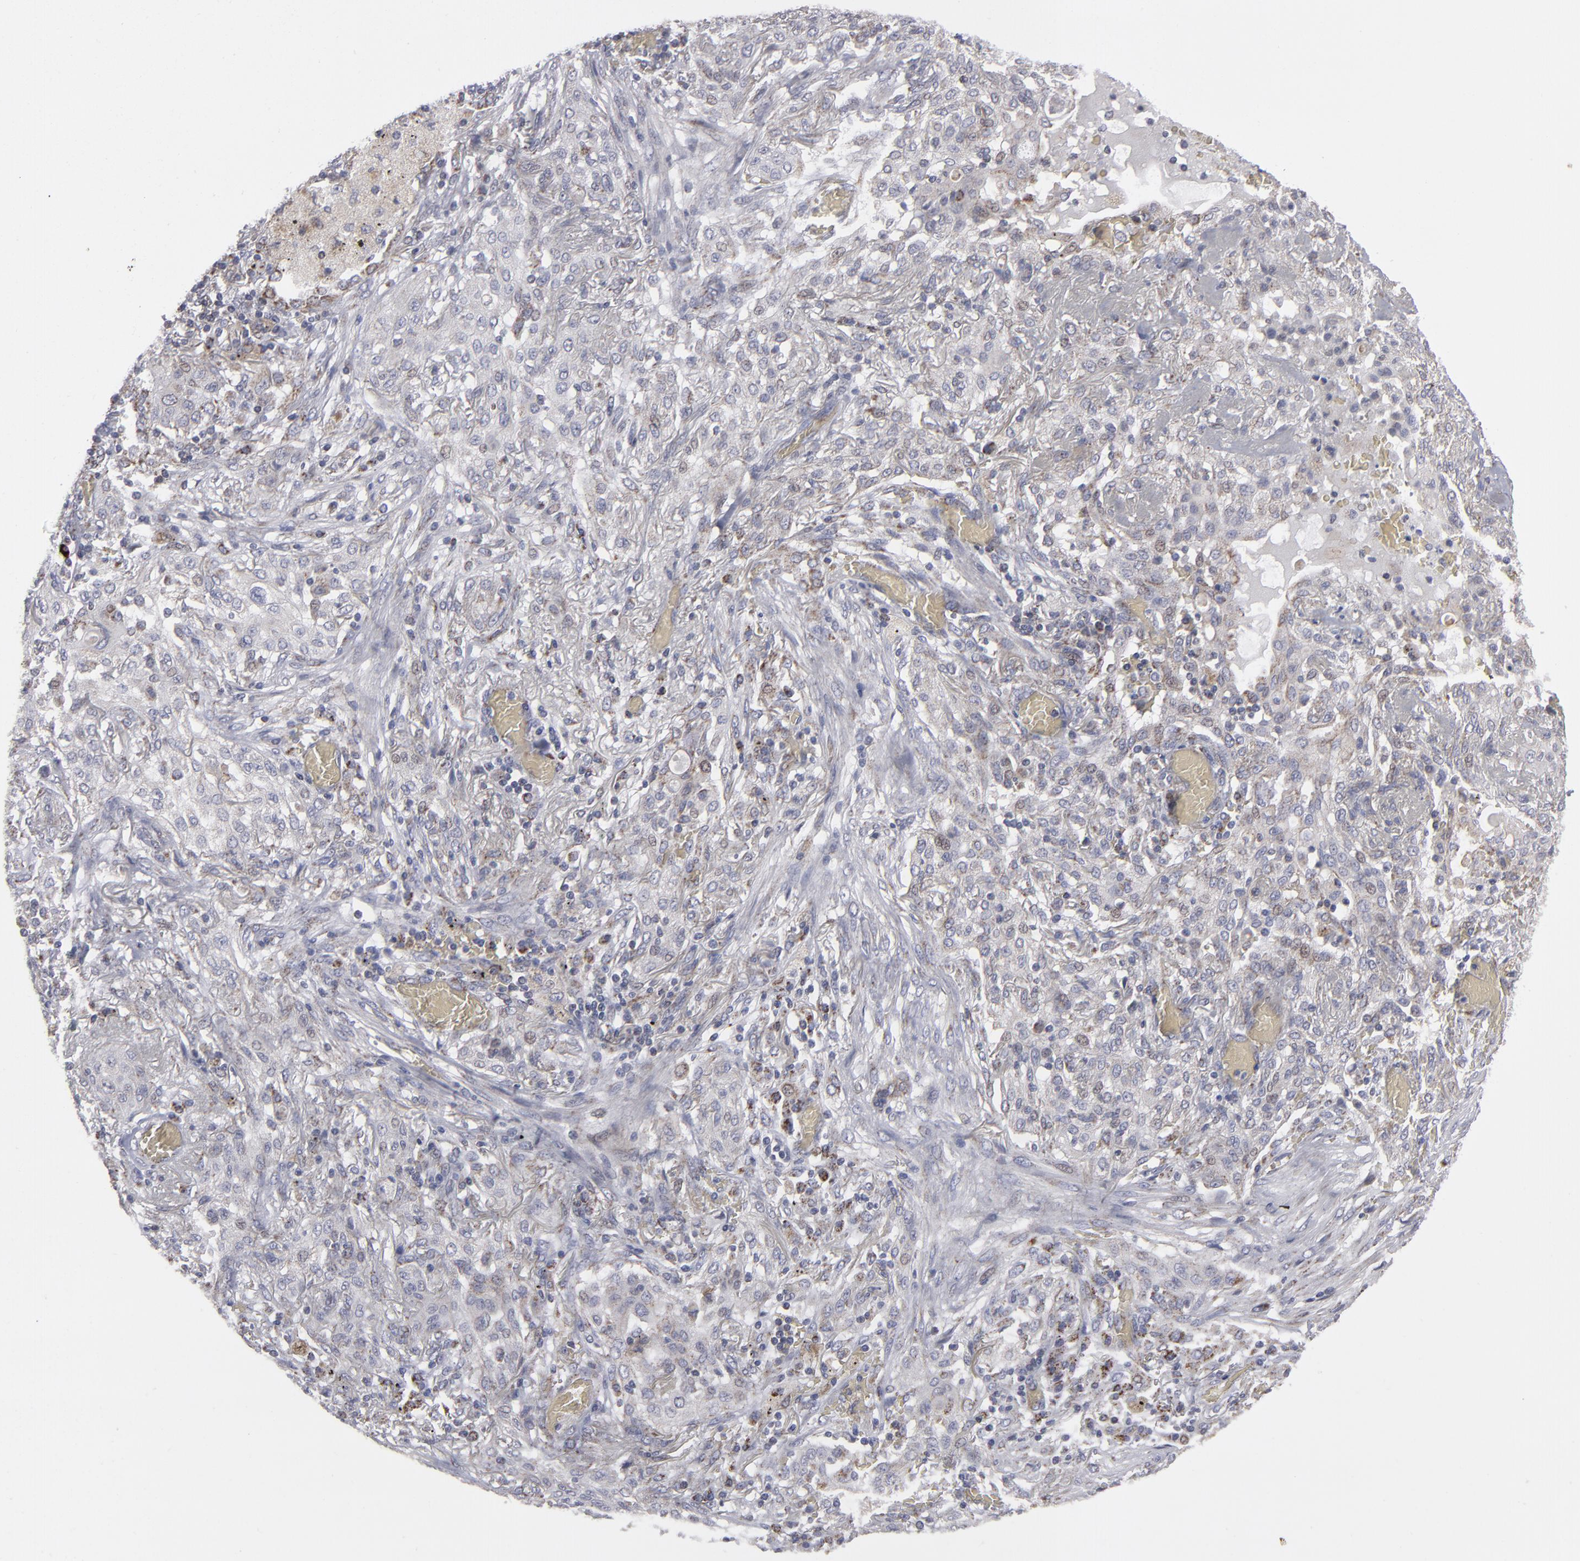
{"staining": {"intensity": "weak", "quantity": "<25%", "location": "cytoplasmic/membranous"}, "tissue": "lung cancer", "cell_type": "Tumor cells", "image_type": "cancer", "snomed": [{"axis": "morphology", "description": "Squamous cell carcinoma, NOS"}, {"axis": "topography", "description": "Lung"}], "caption": "Immunohistochemistry (IHC) micrograph of neoplastic tissue: lung cancer (squamous cell carcinoma) stained with DAB demonstrates no significant protein positivity in tumor cells. (DAB IHC, high magnification).", "gene": "MYOM2", "patient": {"sex": "female", "age": 47}}